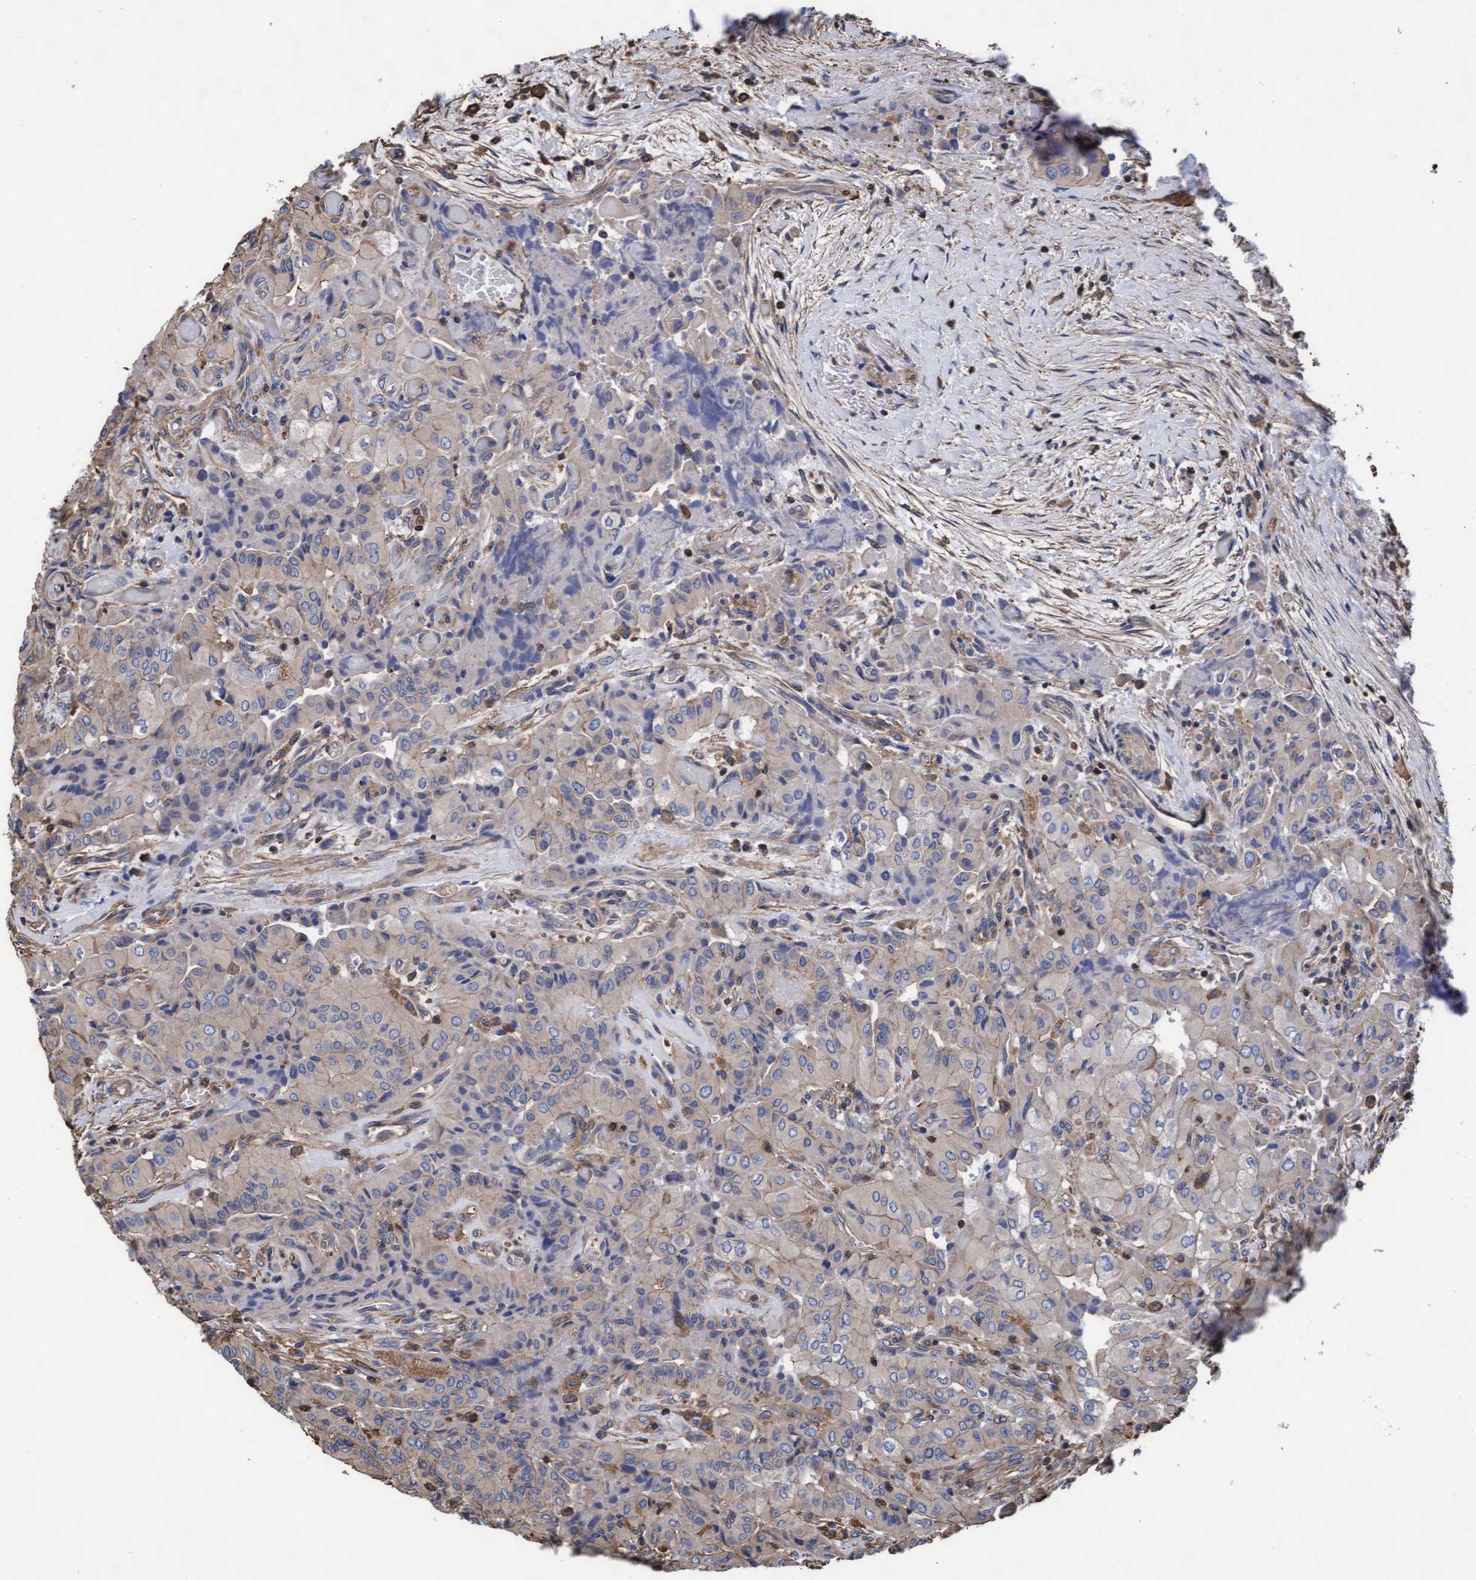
{"staining": {"intensity": "weak", "quantity": "<25%", "location": "cytoplasmic/membranous"}, "tissue": "thyroid cancer", "cell_type": "Tumor cells", "image_type": "cancer", "snomed": [{"axis": "morphology", "description": "Papillary adenocarcinoma, NOS"}, {"axis": "topography", "description": "Thyroid gland"}], "caption": "This is a histopathology image of immunohistochemistry (IHC) staining of papillary adenocarcinoma (thyroid), which shows no staining in tumor cells.", "gene": "GRHPR", "patient": {"sex": "female", "age": 59}}